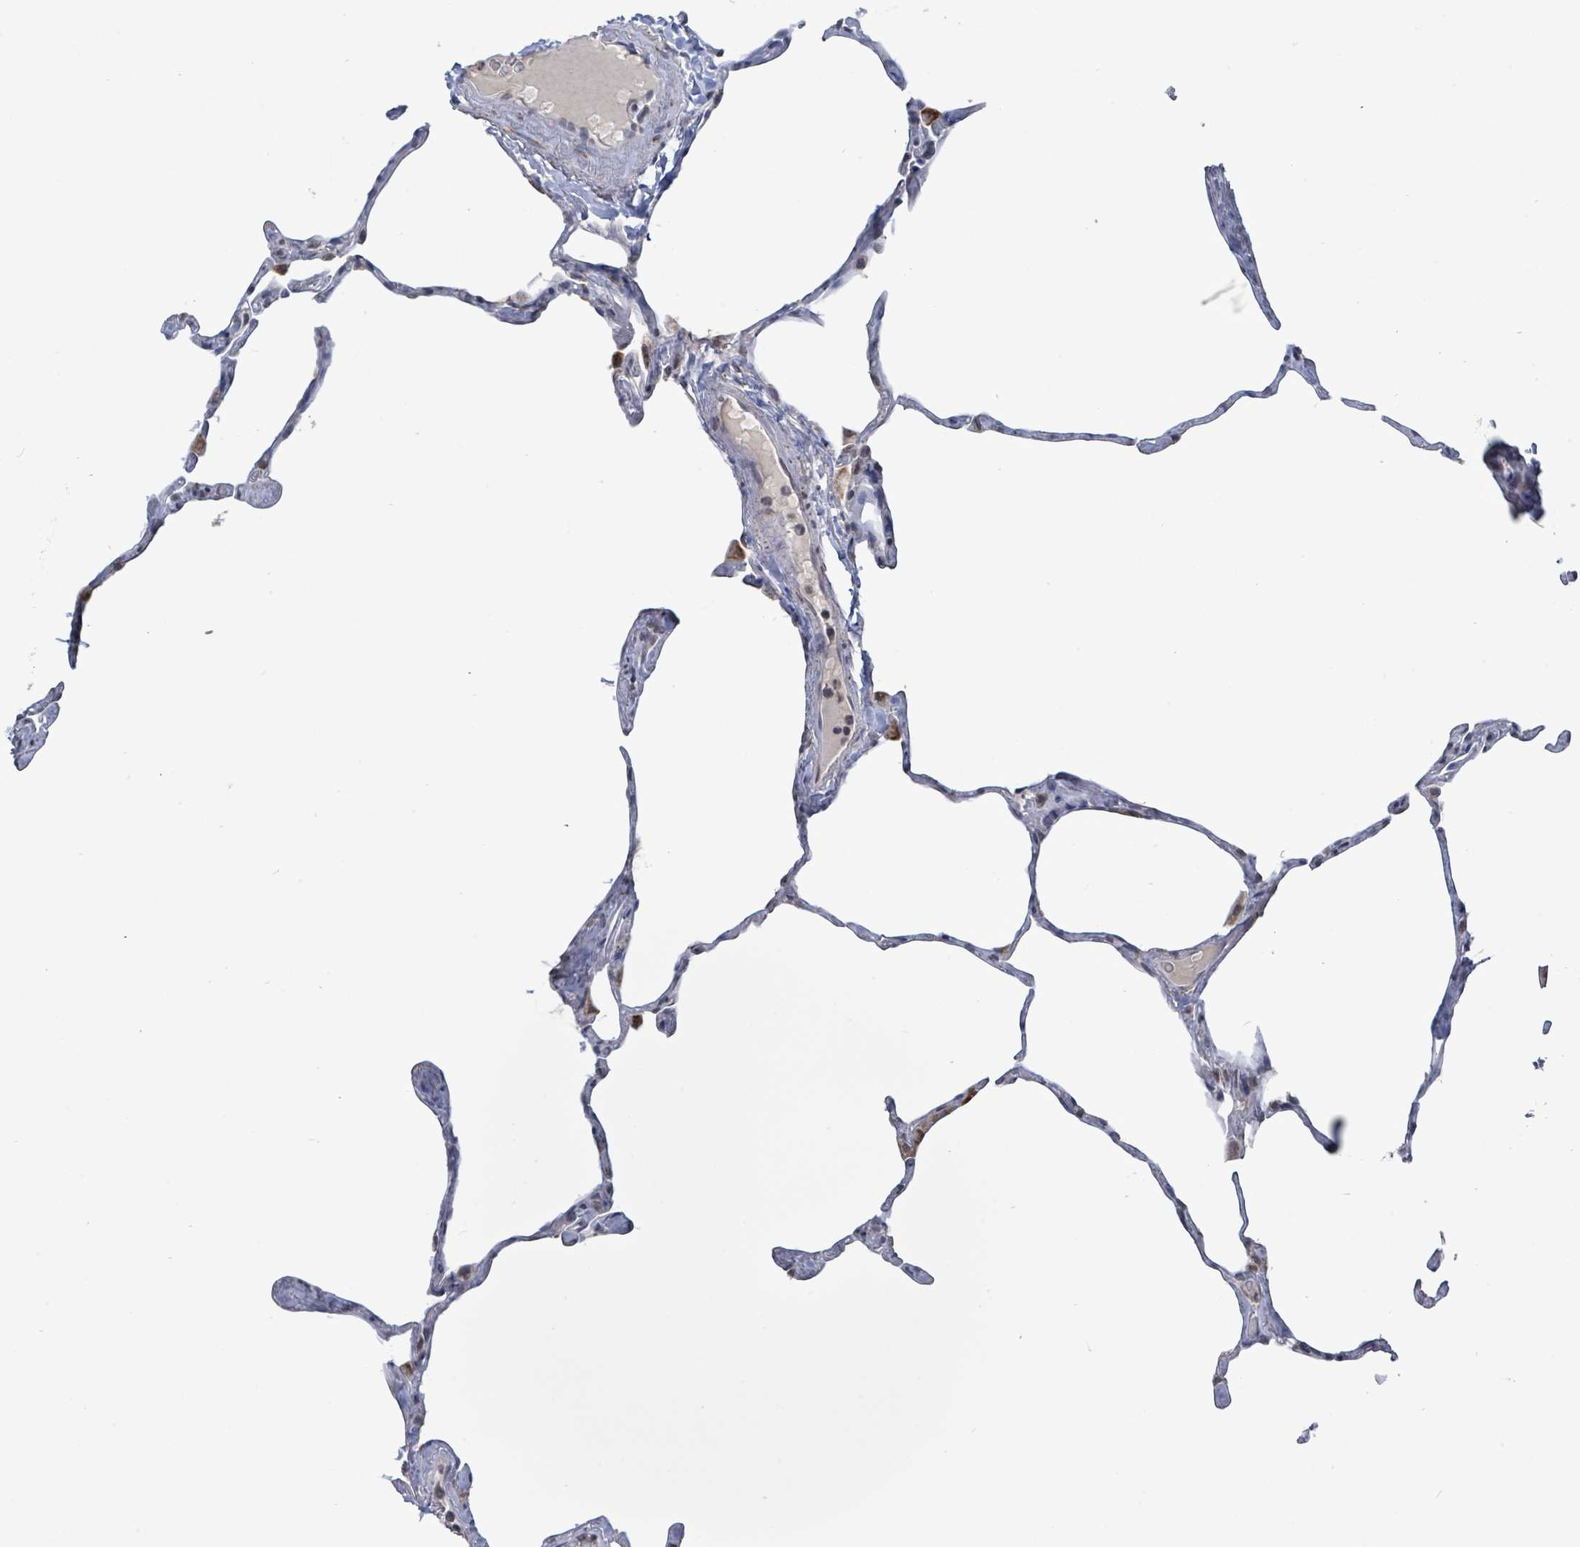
{"staining": {"intensity": "moderate", "quantity": "<25%", "location": "cytoplasmic/membranous"}, "tissue": "lung", "cell_type": "Alveolar cells", "image_type": "normal", "snomed": [{"axis": "morphology", "description": "Normal tissue, NOS"}, {"axis": "topography", "description": "Lung"}], "caption": "Brown immunohistochemical staining in benign lung displays moderate cytoplasmic/membranous positivity in about <25% of alveolar cells.", "gene": "COQ10B", "patient": {"sex": "male", "age": 65}}